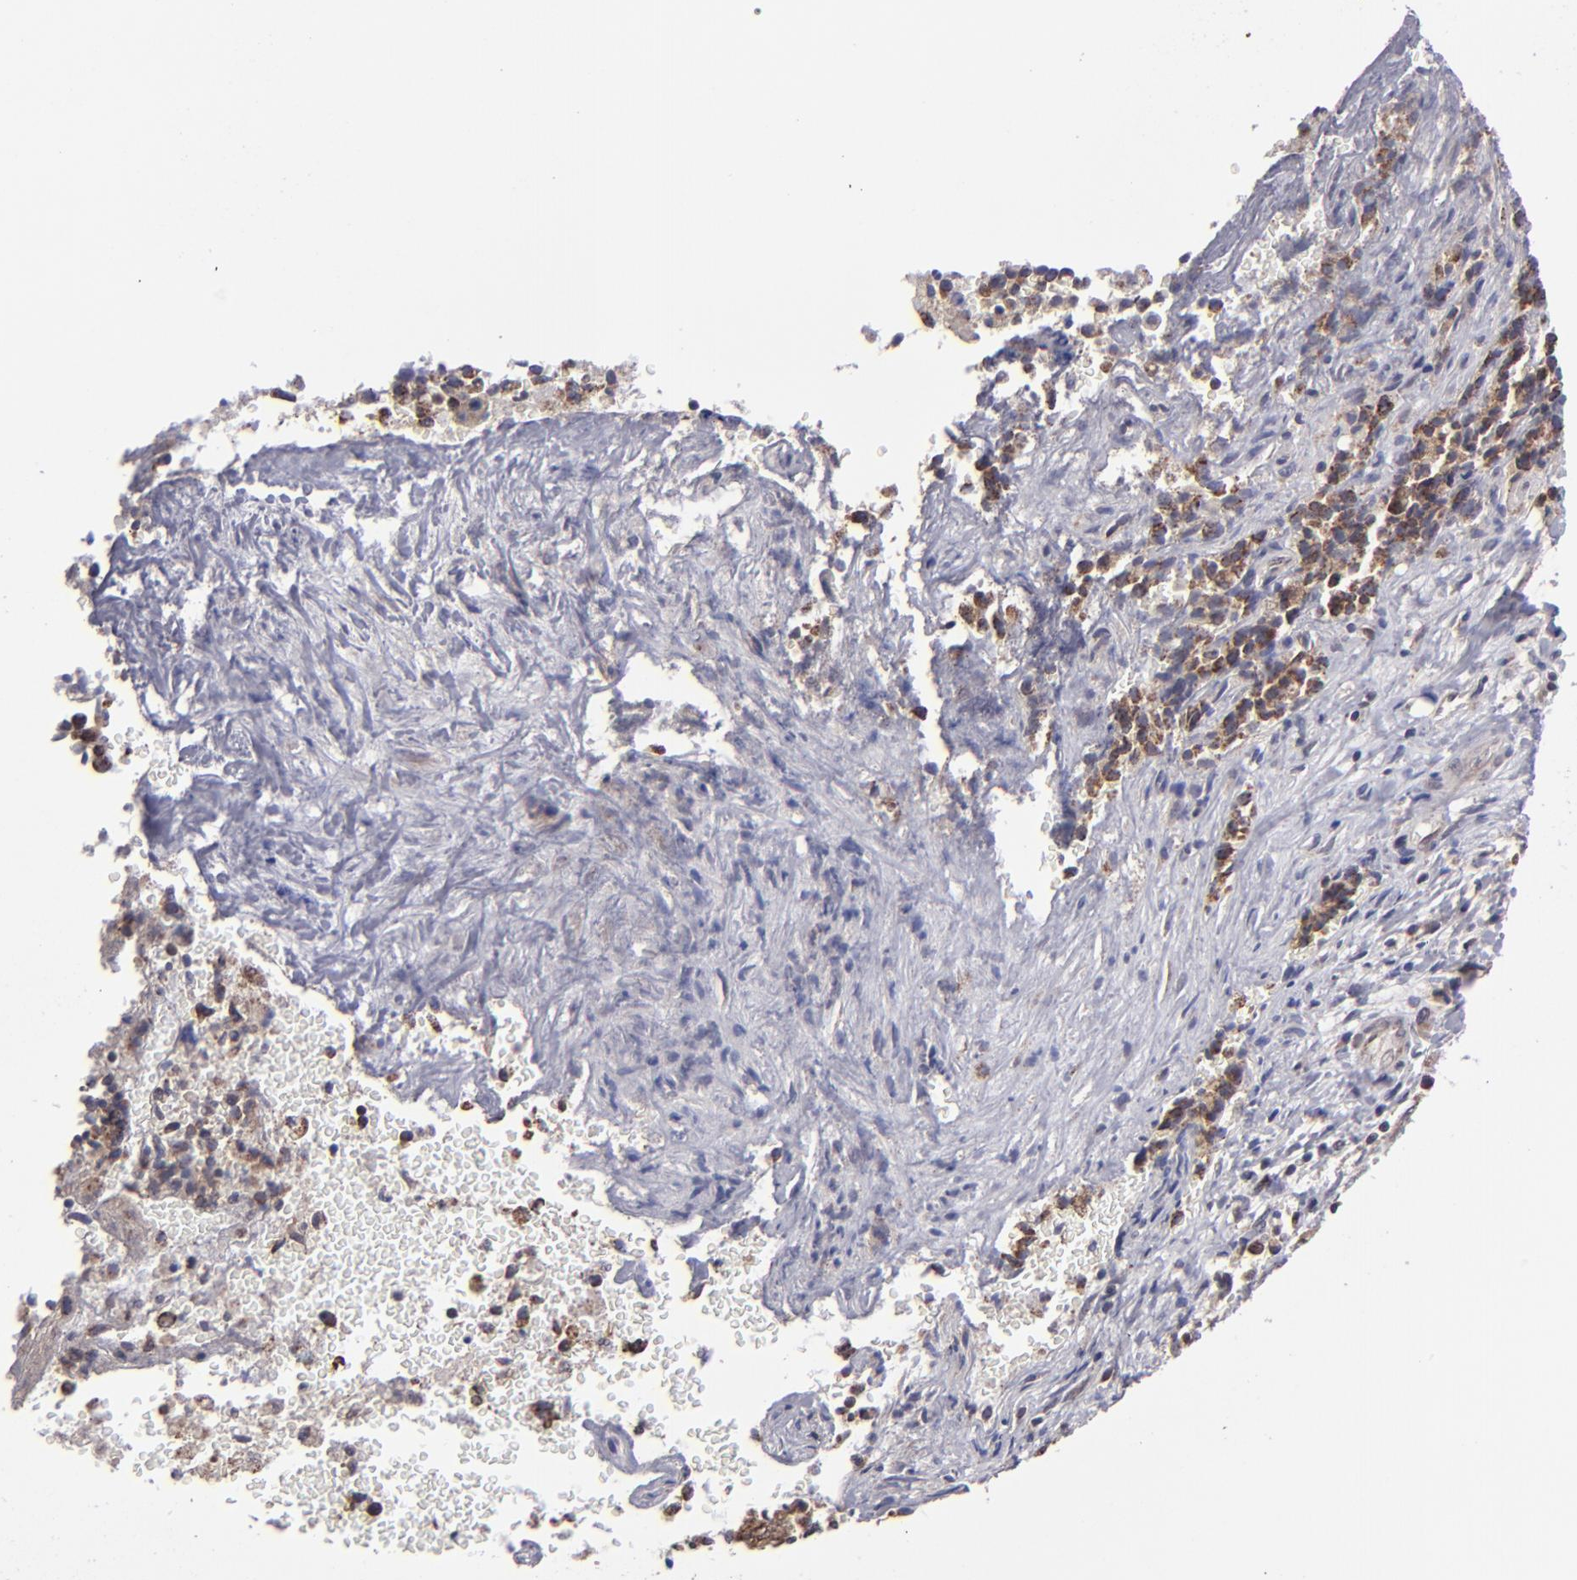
{"staining": {"intensity": "moderate", "quantity": ">75%", "location": "cytoplasmic/membranous"}, "tissue": "liver cancer", "cell_type": "Tumor cells", "image_type": "cancer", "snomed": [{"axis": "morphology", "description": "Cholangiocarcinoma"}, {"axis": "topography", "description": "Liver"}], "caption": "IHC (DAB (3,3'-diaminobenzidine)) staining of human cholangiocarcinoma (liver) reveals moderate cytoplasmic/membranous protein staining in approximately >75% of tumor cells. The staining was performed using DAB (3,3'-diaminobenzidine) to visualize the protein expression in brown, while the nuclei were stained in blue with hematoxylin (Magnification: 20x).", "gene": "SLC15A1", "patient": {"sex": "male", "age": 57}}